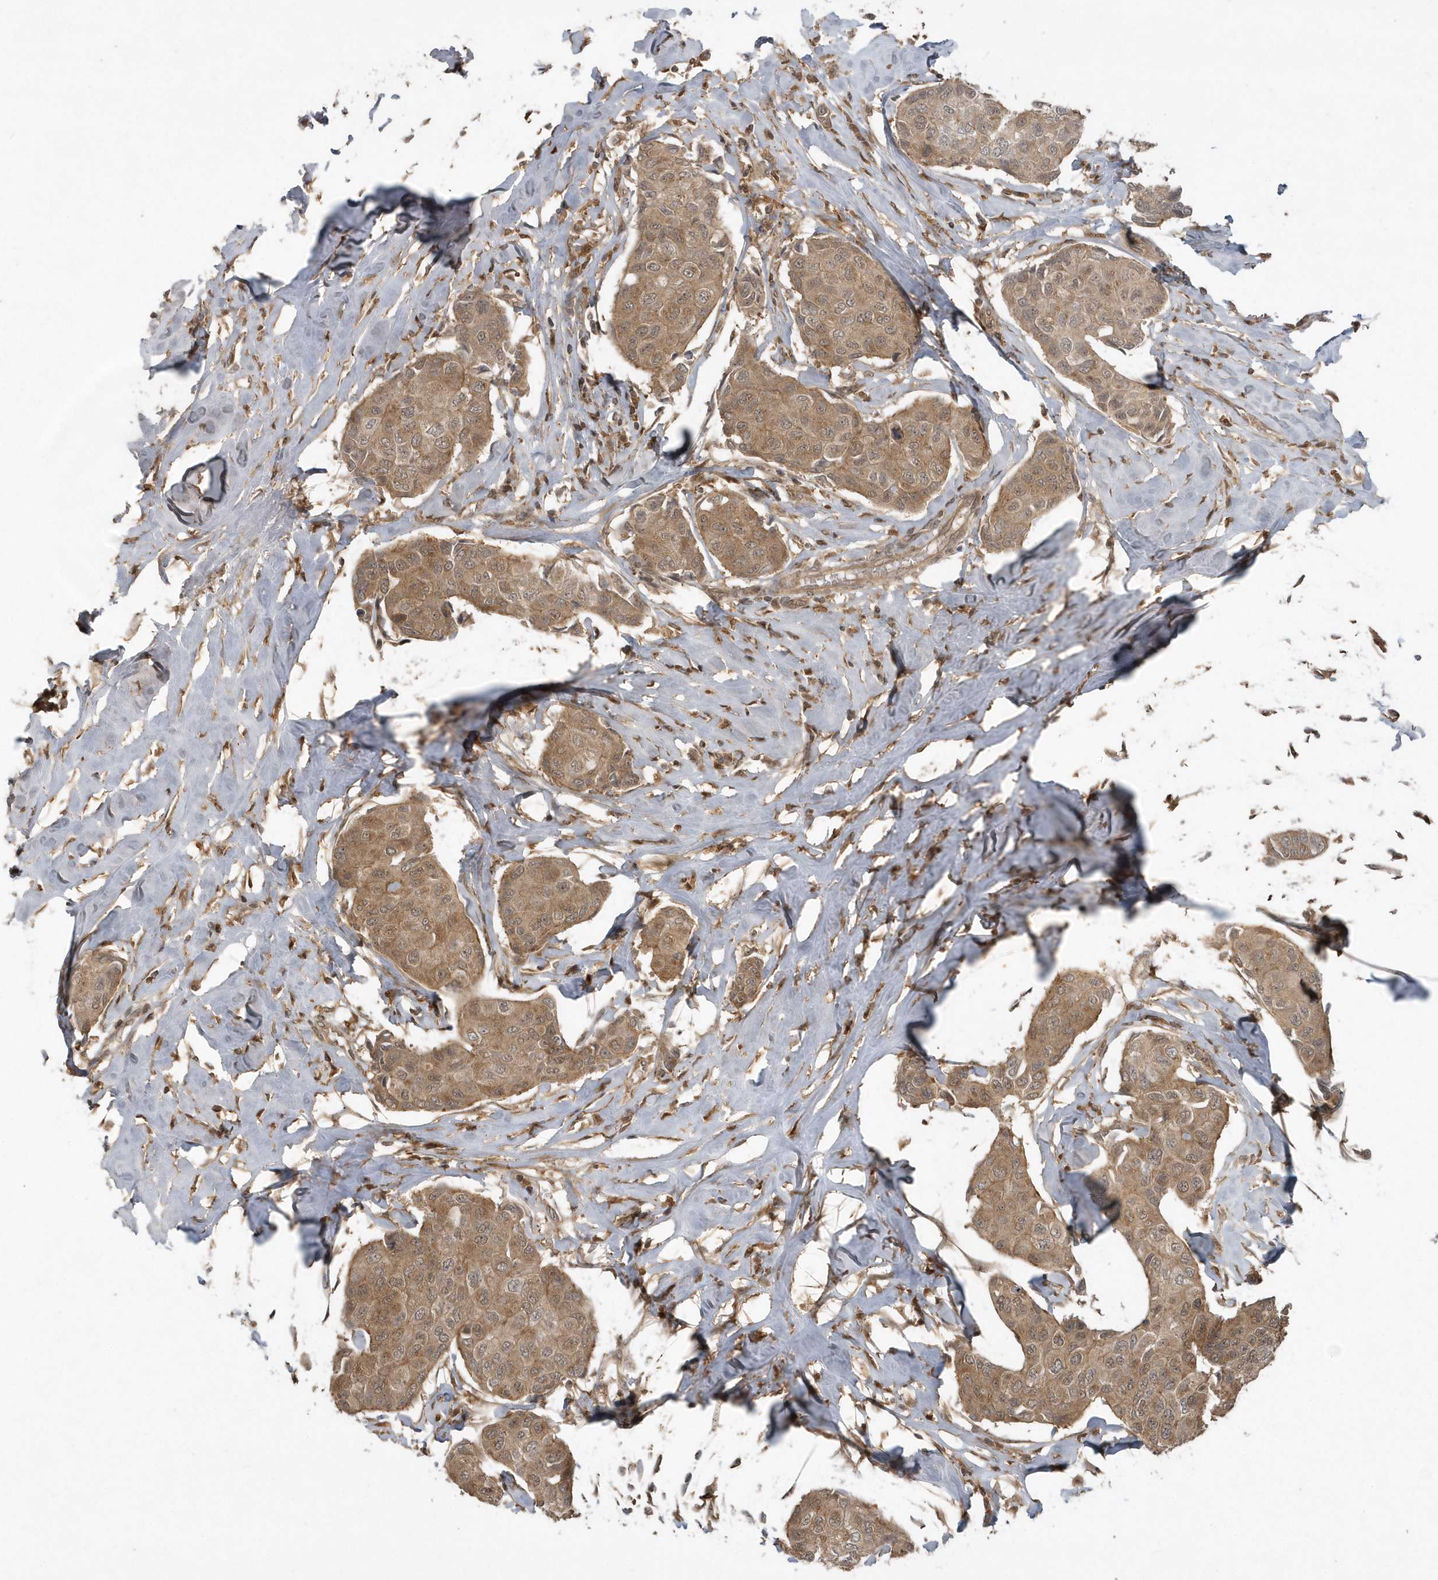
{"staining": {"intensity": "moderate", "quantity": ">75%", "location": "cytoplasmic/membranous"}, "tissue": "breast cancer", "cell_type": "Tumor cells", "image_type": "cancer", "snomed": [{"axis": "morphology", "description": "Duct carcinoma"}, {"axis": "topography", "description": "Breast"}], "caption": "Protein analysis of breast cancer tissue exhibits moderate cytoplasmic/membranous expression in about >75% of tumor cells.", "gene": "LACC1", "patient": {"sex": "female", "age": 80}}